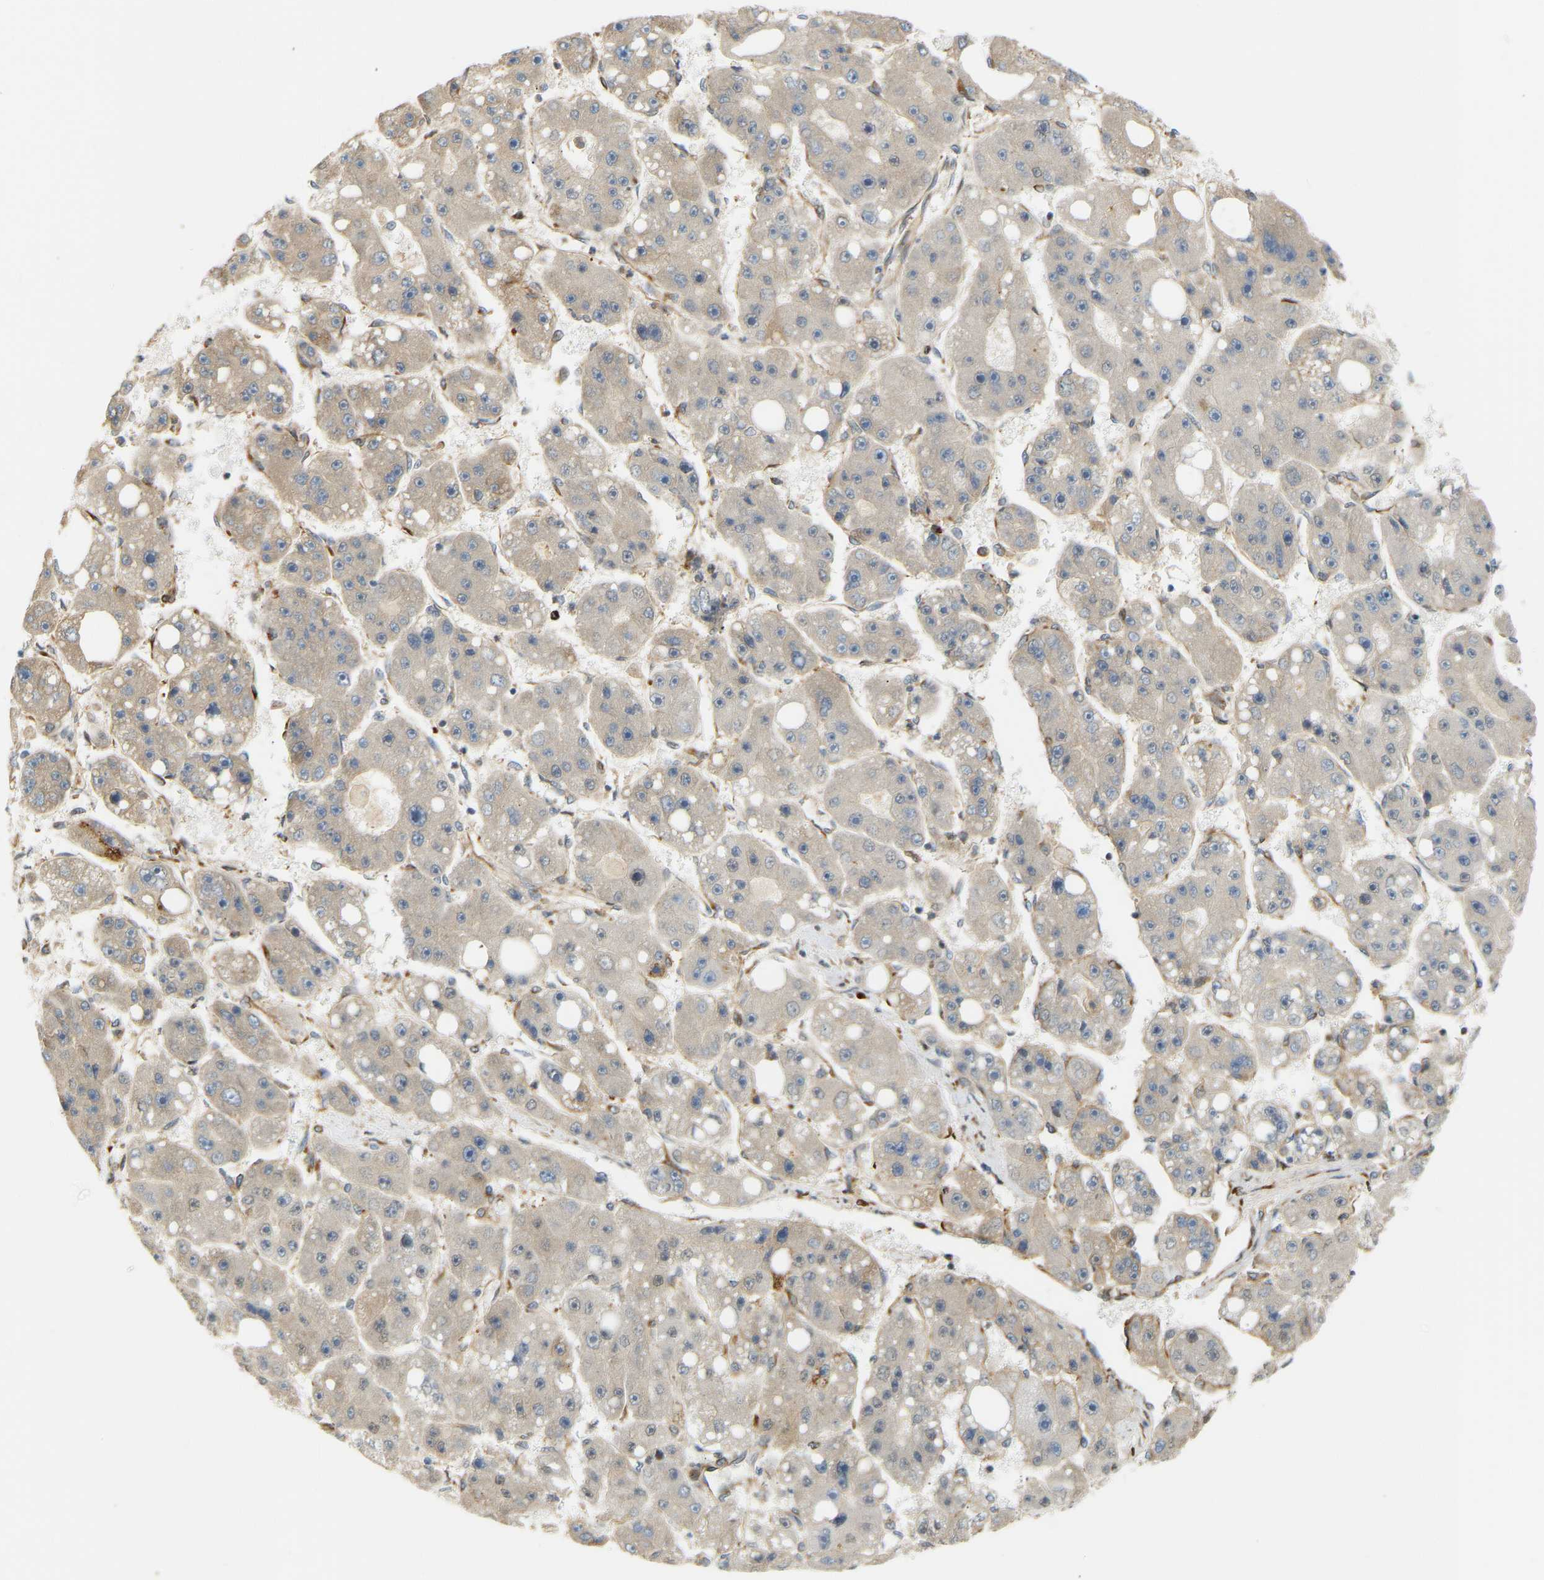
{"staining": {"intensity": "weak", "quantity": ">75%", "location": "cytoplasmic/membranous"}, "tissue": "liver cancer", "cell_type": "Tumor cells", "image_type": "cancer", "snomed": [{"axis": "morphology", "description": "Carcinoma, Hepatocellular, NOS"}, {"axis": "topography", "description": "Liver"}], "caption": "Human liver cancer stained with a protein marker reveals weak staining in tumor cells.", "gene": "PLCG2", "patient": {"sex": "female", "age": 61}}